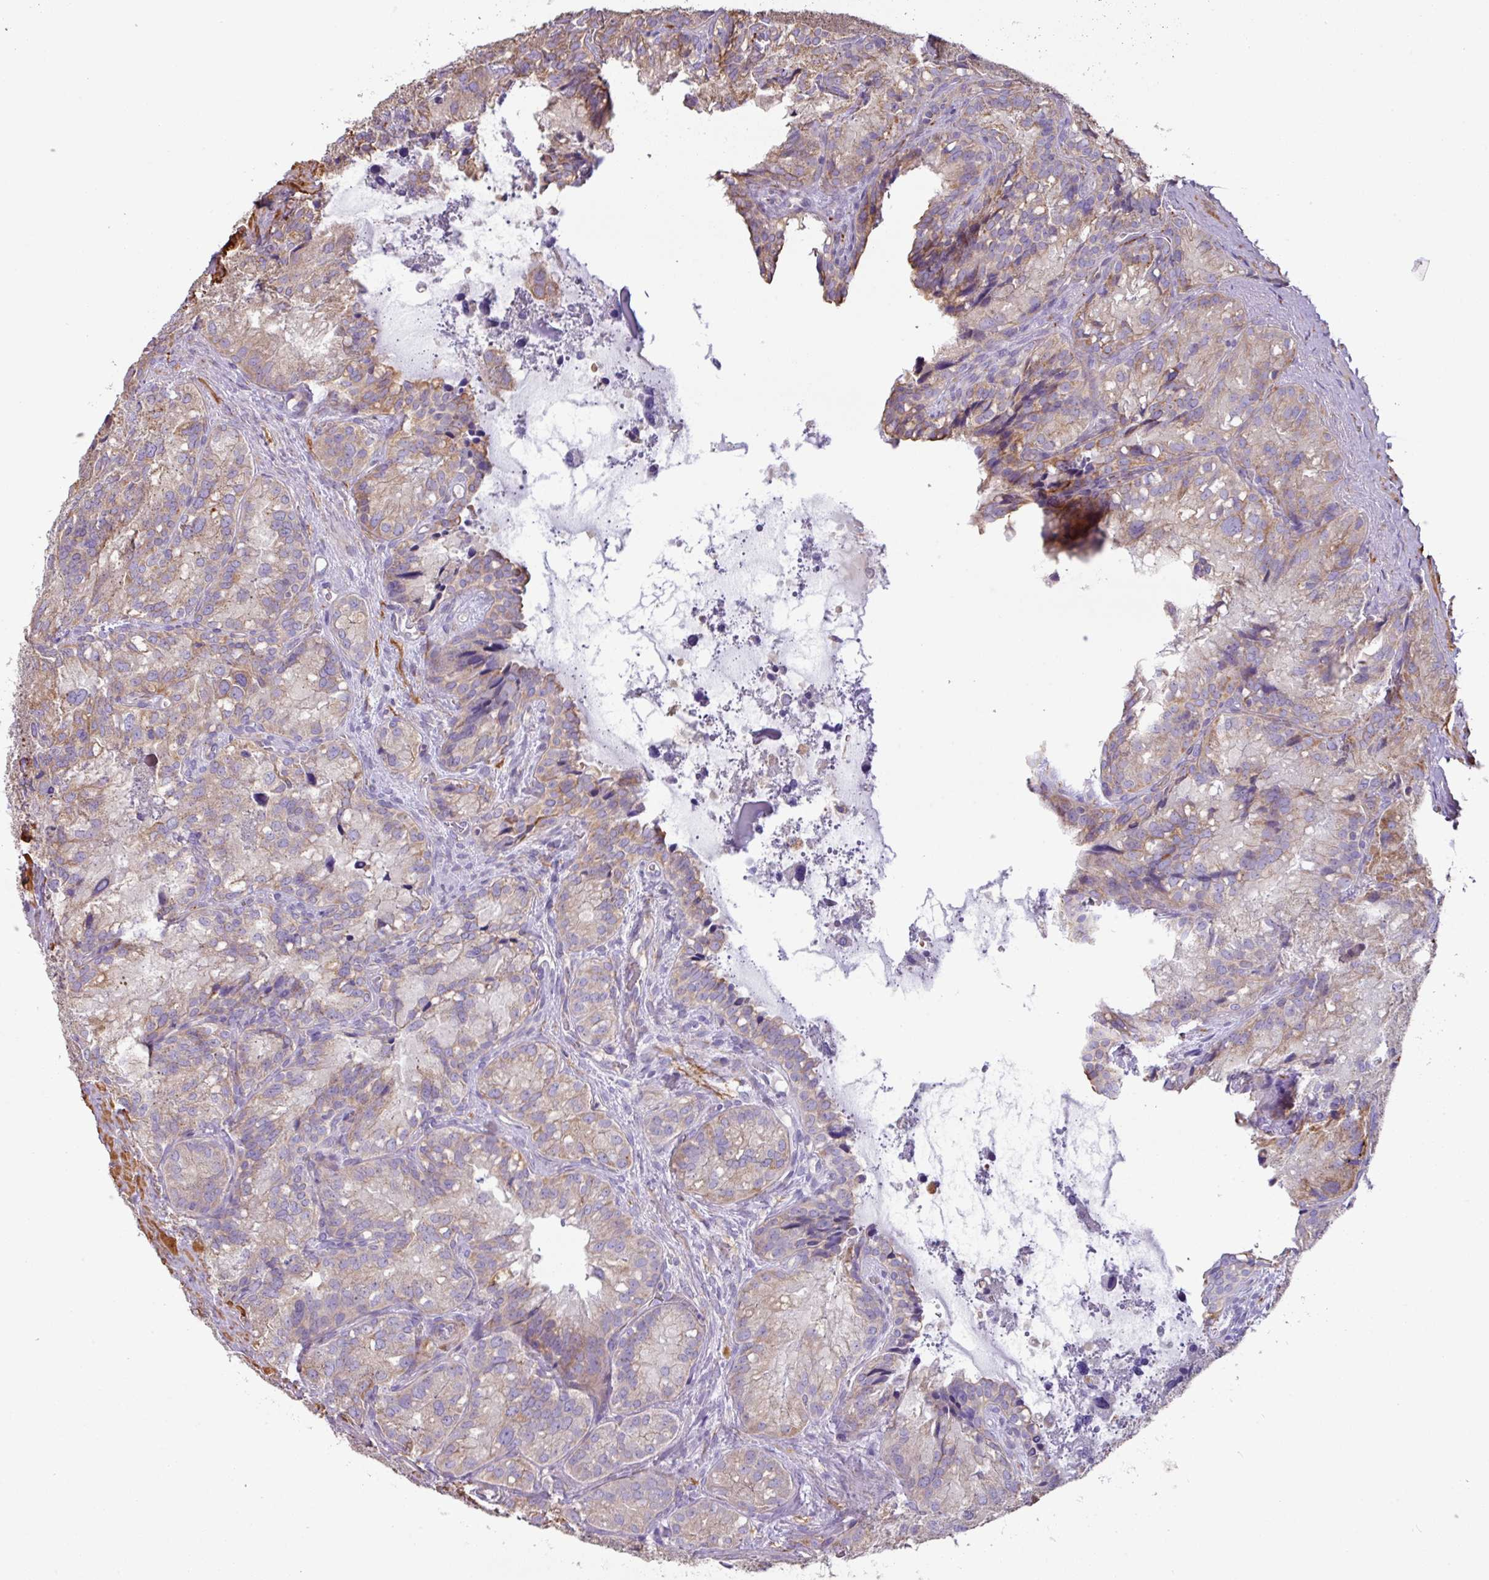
{"staining": {"intensity": "weak", "quantity": "25%-75%", "location": "cytoplasmic/membranous"}, "tissue": "seminal vesicle", "cell_type": "Glandular cells", "image_type": "normal", "snomed": [{"axis": "morphology", "description": "Normal tissue, NOS"}, {"axis": "topography", "description": "Seminal veicle"}], "caption": "Protein staining of benign seminal vesicle displays weak cytoplasmic/membranous staining in about 25%-75% of glandular cells.", "gene": "MRRF", "patient": {"sex": "male", "age": 69}}